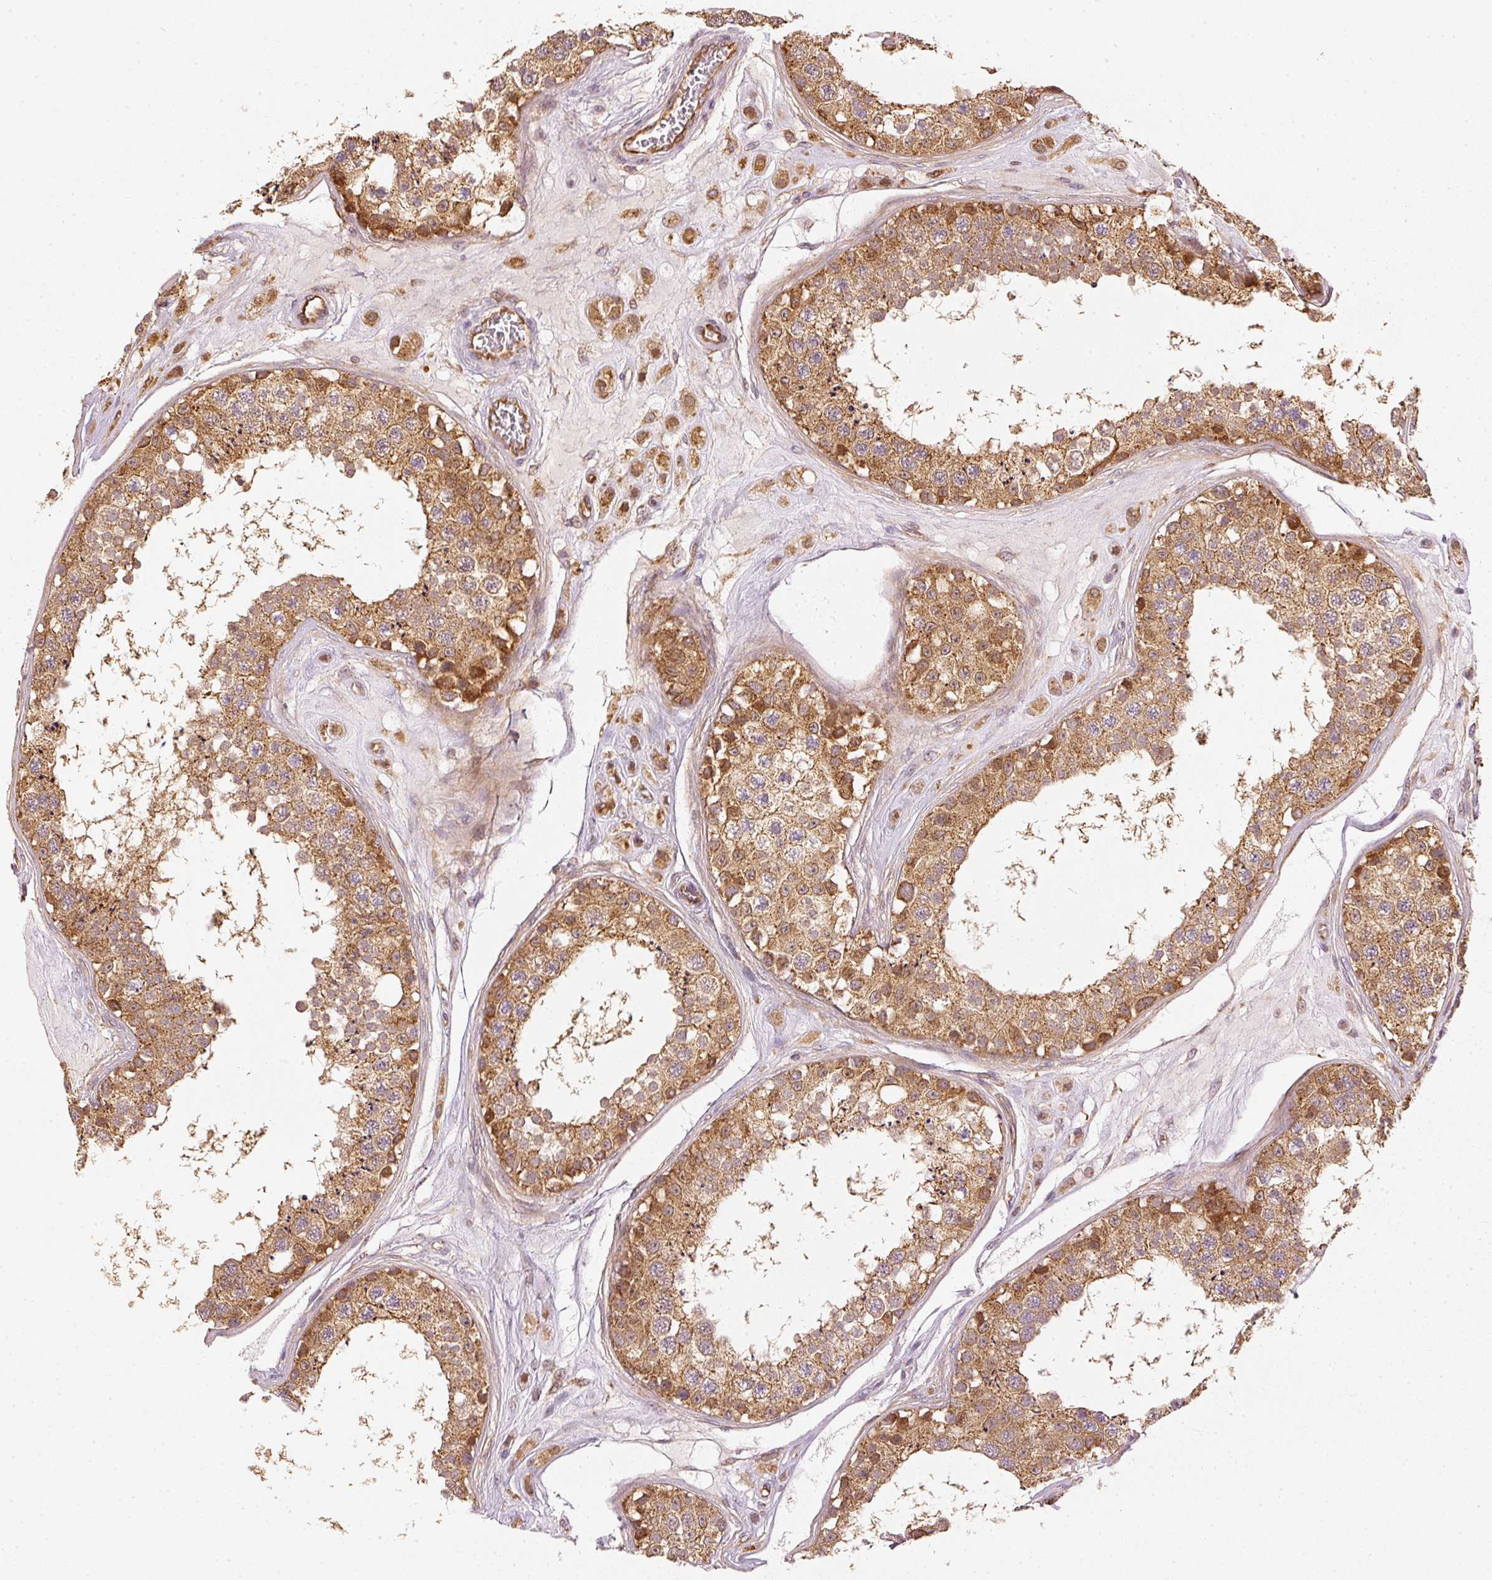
{"staining": {"intensity": "moderate", "quantity": ">75%", "location": "cytoplasmic/membranous"}, "tissue": "testis", "cell_type": "Cells in seminiferous ducts", "image_type": "normal", "snomed": [{"axis": "morphology", "description": "Normal tissue, NOS"}, {"axis": "topography", "description": "Testis"}], "caption": "Approximately >75% of cells in seminiferous ducts in benign testis reveal moderate cytoplasmic/membranous protein staining as visualized by brown immunohistochemical staining.", "gene": "MTHFD1L", "patient": {"sex": "male", "age": 25}}